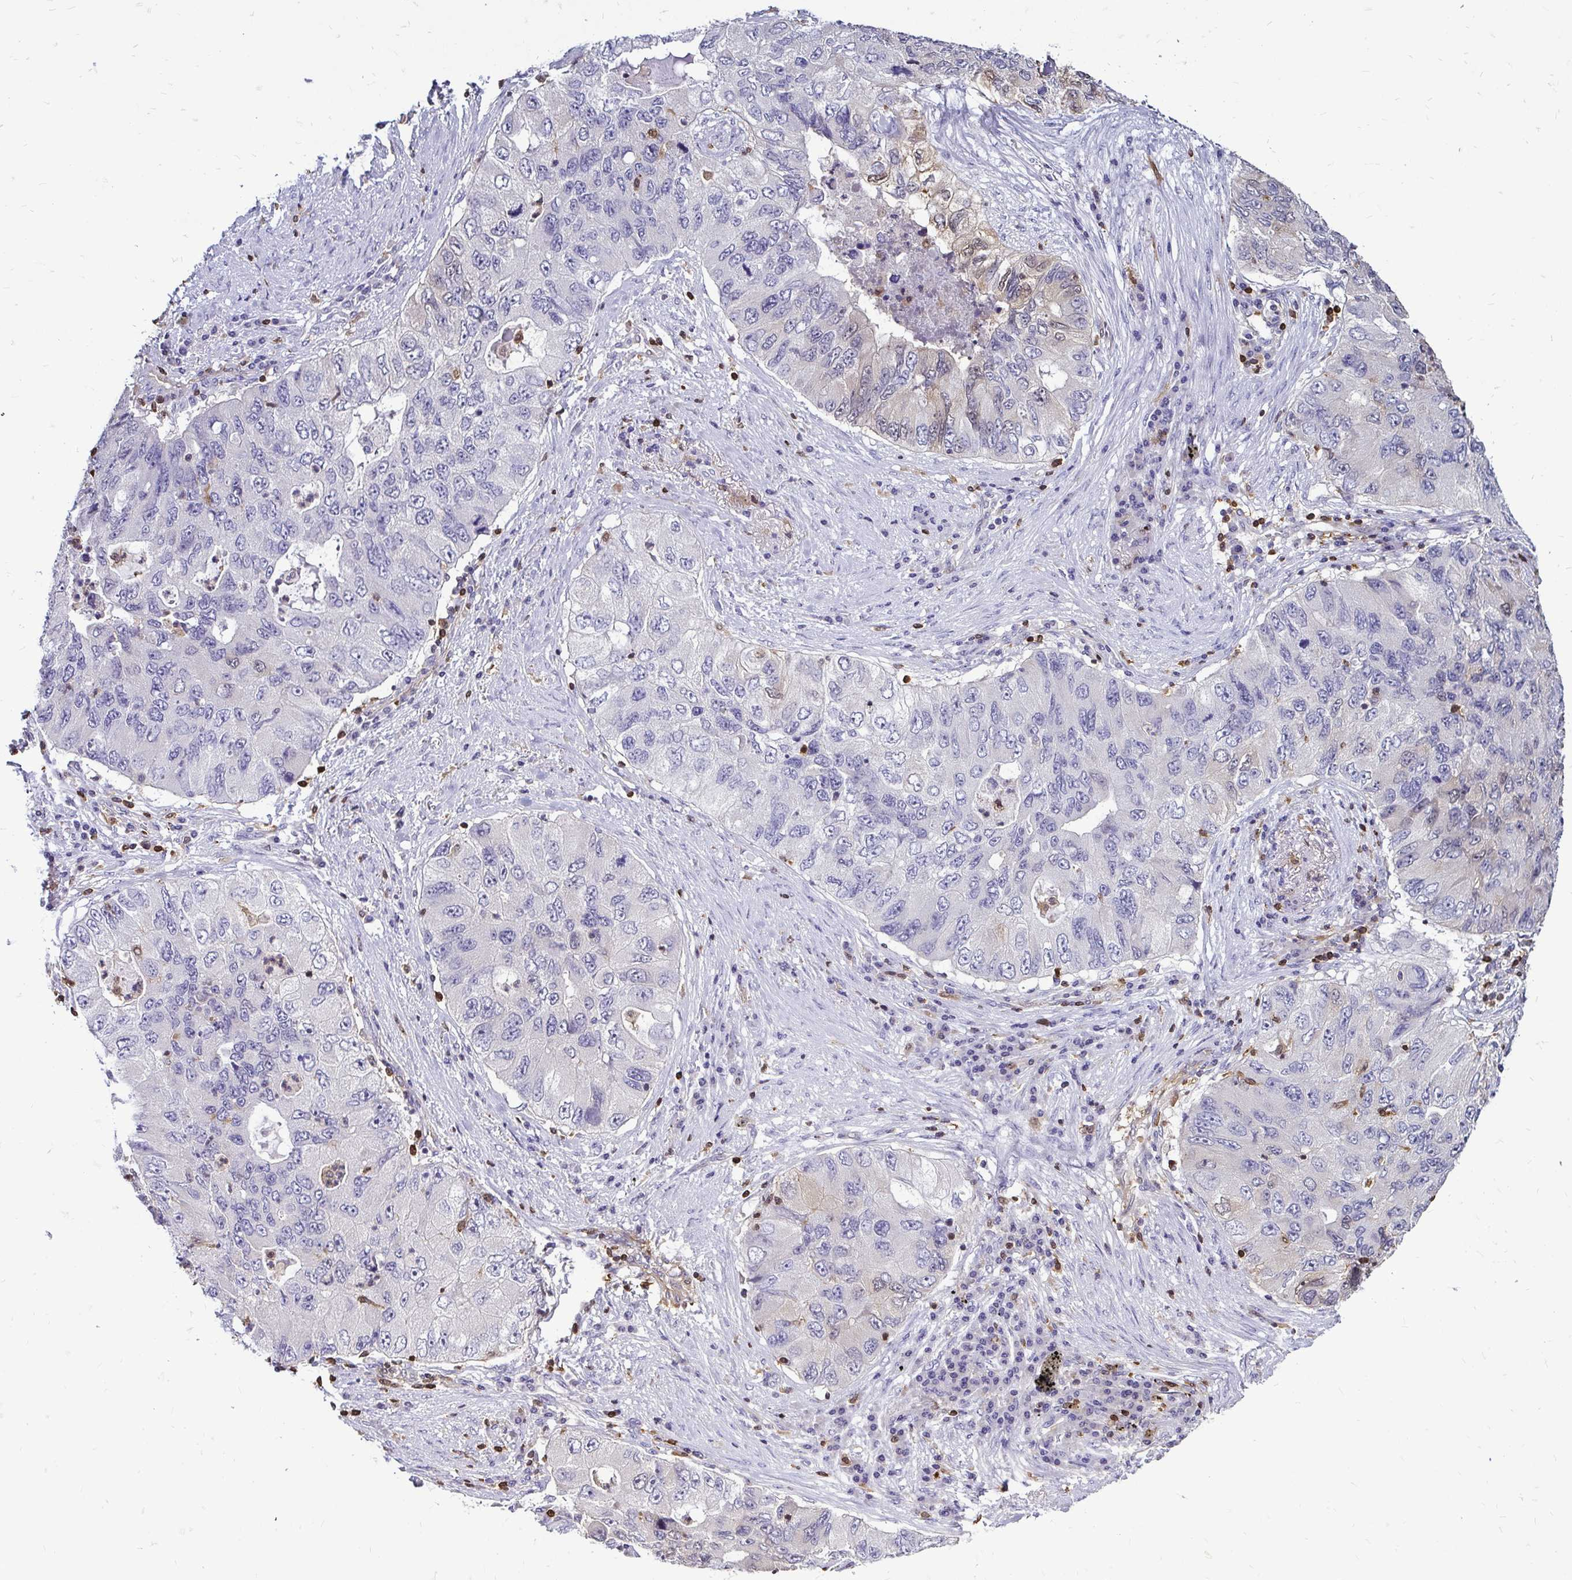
{"staining": {"intensity": "negative", "quantity": "none", "location": "none"}, "tissue": "lung cancer", "cell_type": "Tumor cells", "image_type": "cancer", "snomed": [{"axis": "morphology", "description": "Adenocarcinoma, NOS"}, {"axis": "morphology", "description": "Adenocarcinoma, metastatic, NOS"}, {"axis": "topography", "description": "Lymph node"}, {"axis": "topography", "description": "Lung"}], "caption": "Immunohistochemical staining of human lung metastatic adenocarcinoma demonstrates no significant expression in tumor cells.", "gene": "ZFP1", "patient": {"sex": "female", "age": 54}}